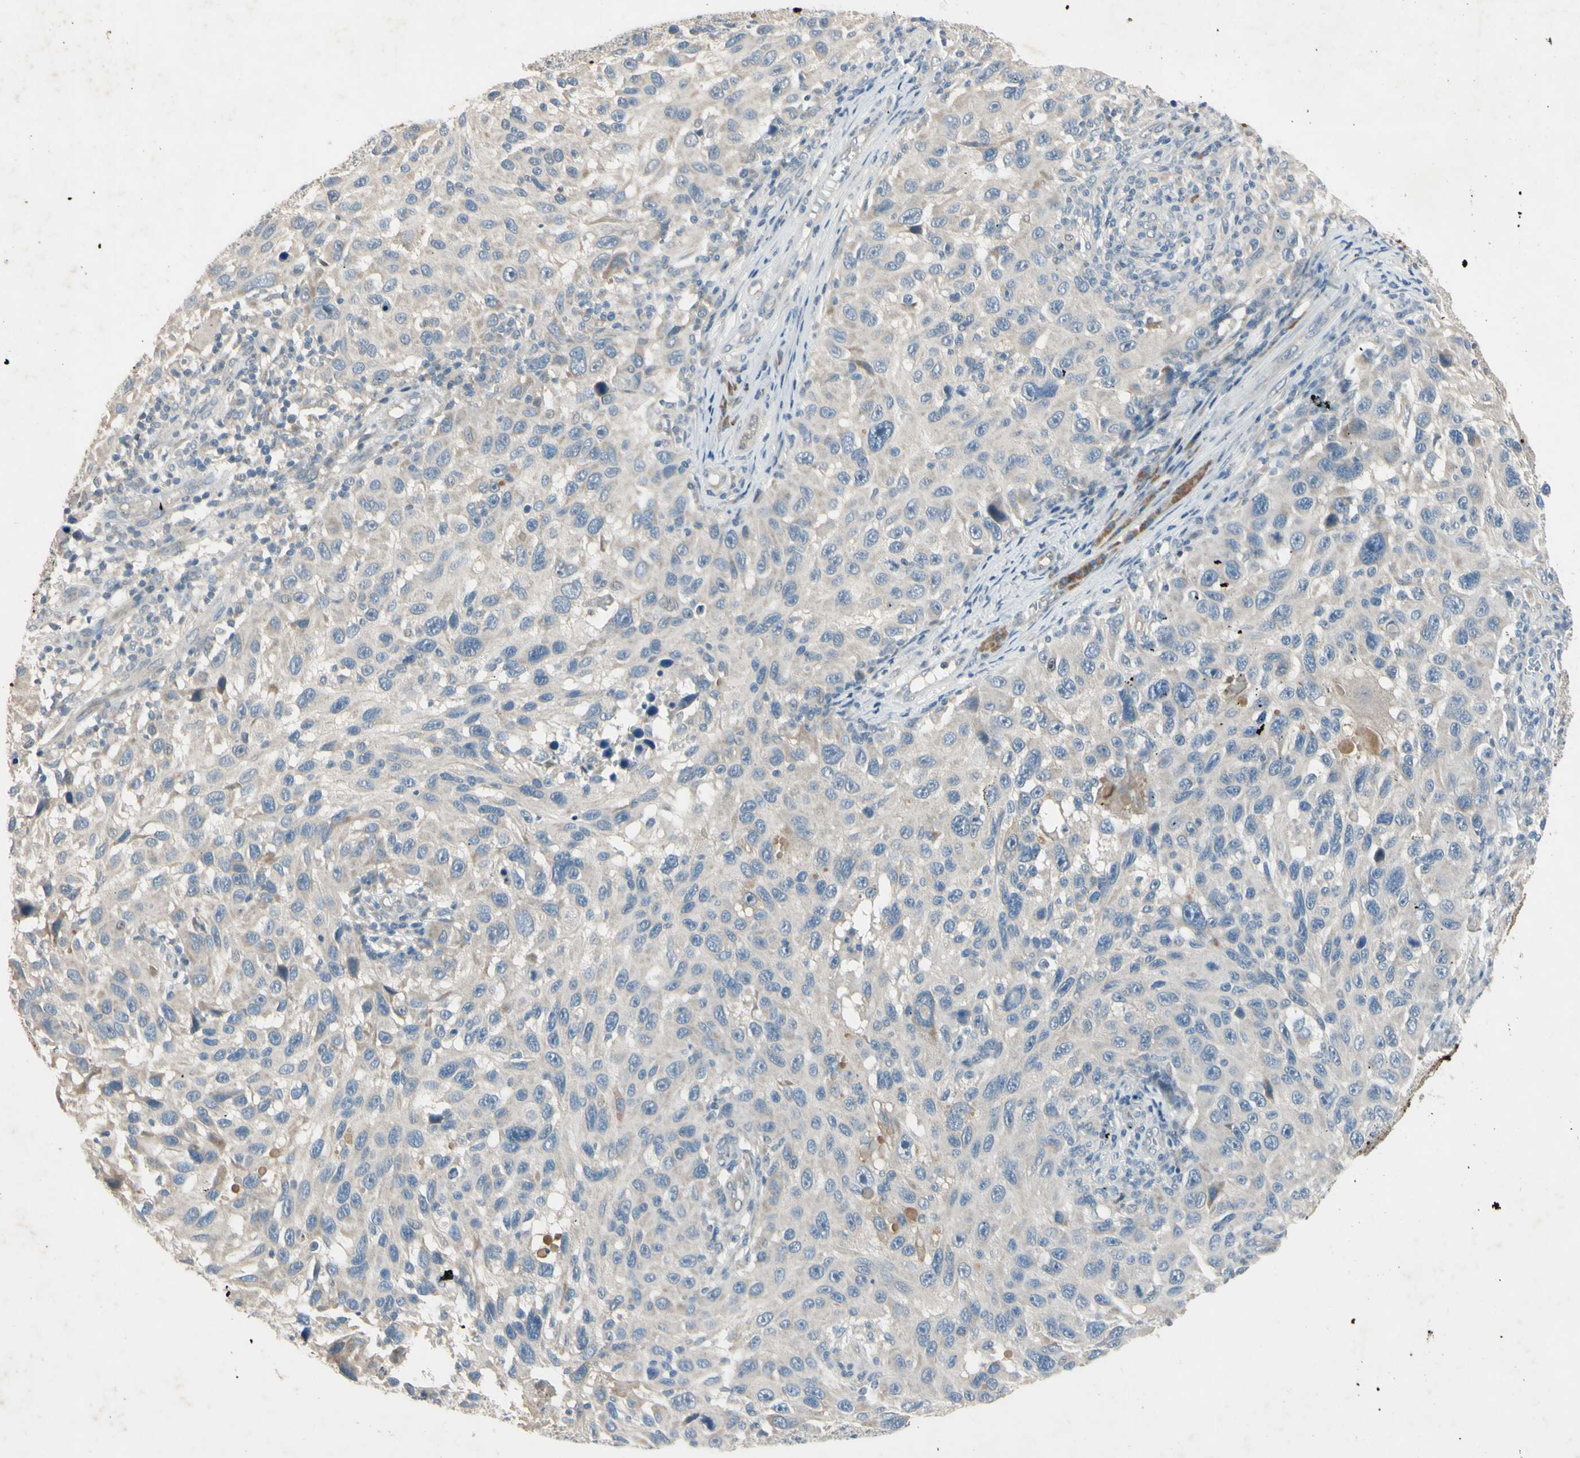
{"staining": {"intensity": "negative", "quantity": "none", "location": "none"}, "tissue": "melanoma", "cell_type": "Tumor cells", "image_type": "cancer", "snomed": [{"axis": "morphology", "description": "Malignant melanoma, NOS"}, {"axis": "topography", "description": "Skin"}], "caption": "This is an immunohistochemistry (IHC) image of melanoma. There is no expression in tumor cells.", "gene": "AATK", "patient": {"sex": "male", "age": 53}}